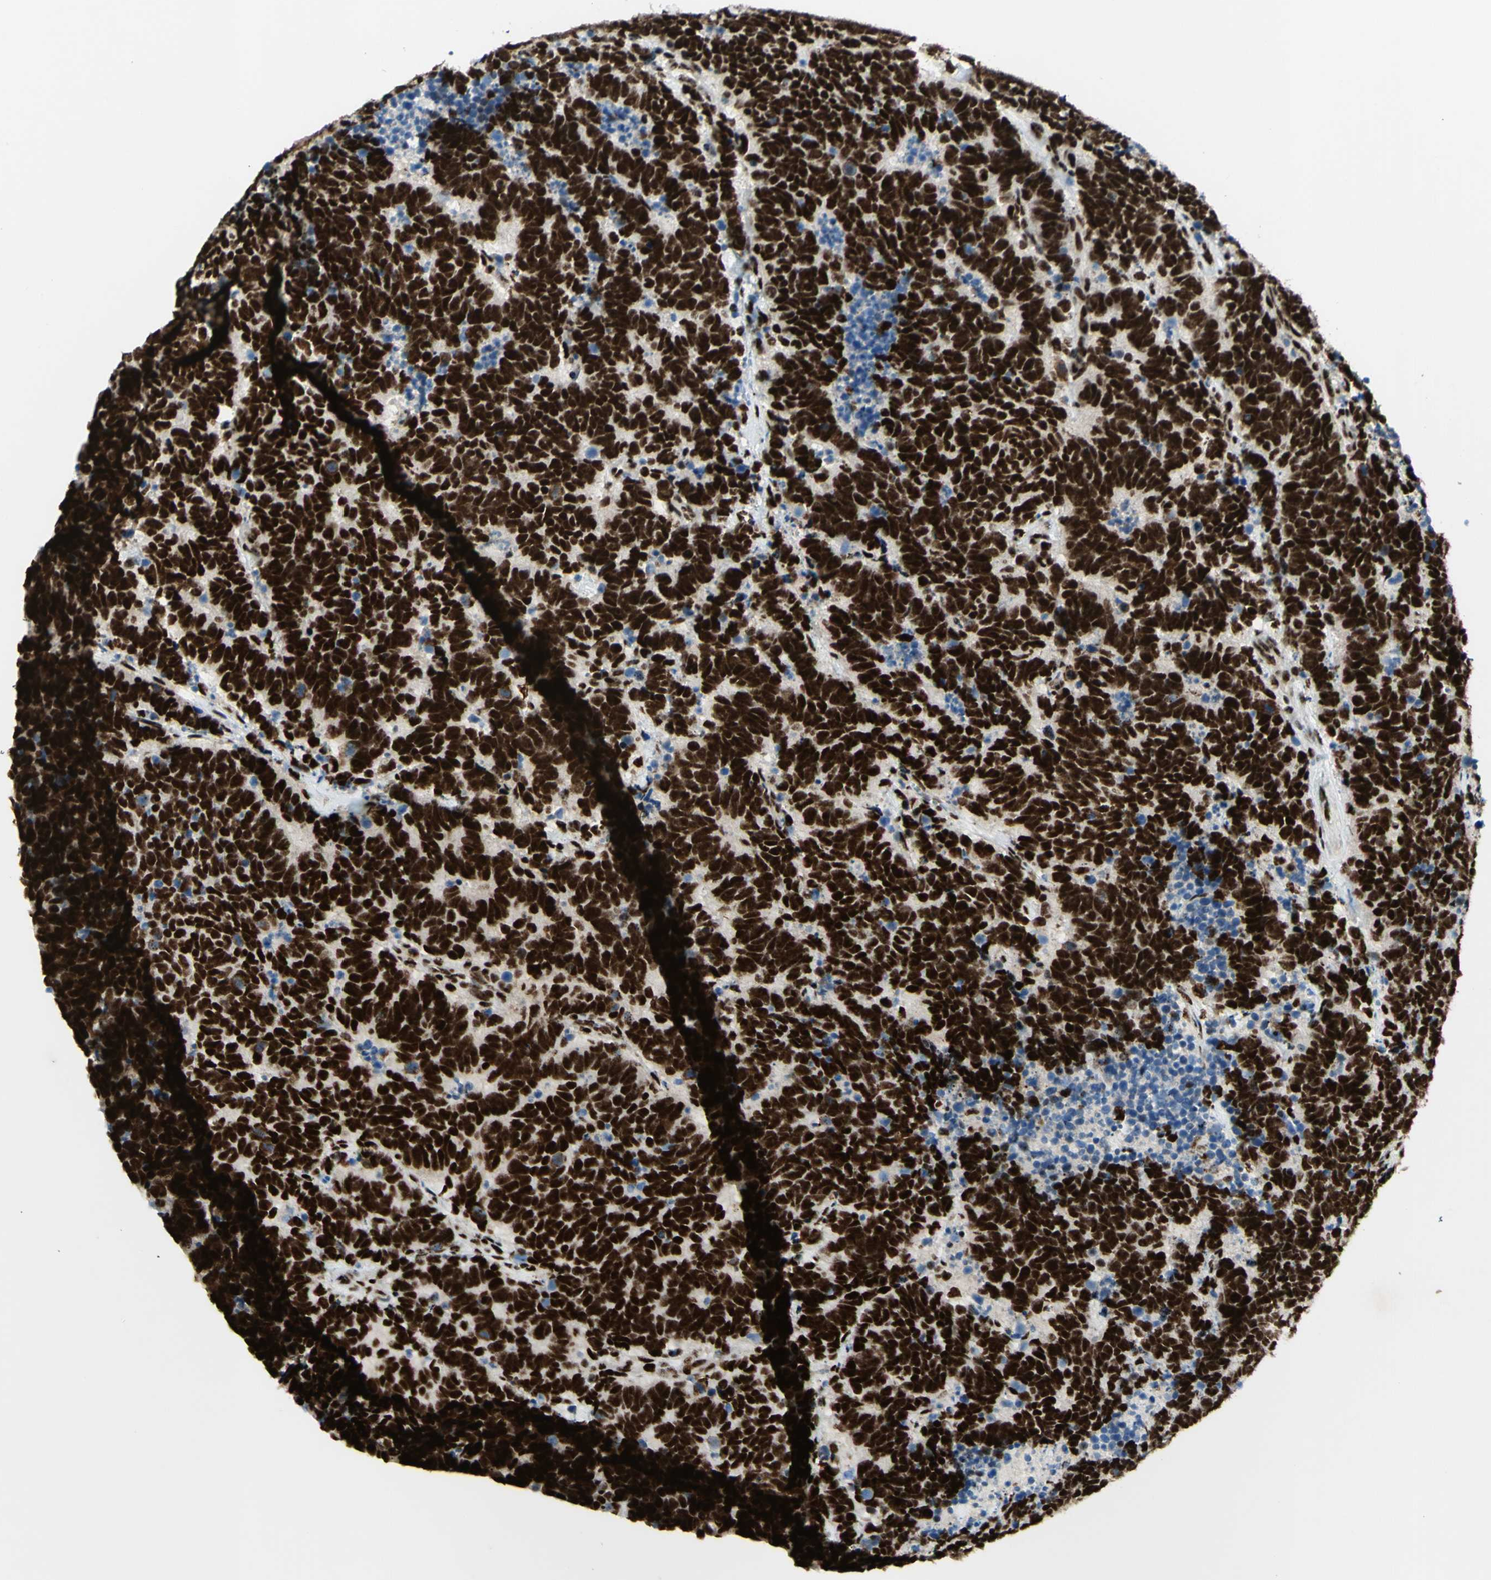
{"staining": {"intensity": "strong", "quantity": ">75%", "location": "nuclear"}, "tissue": "carcinoid", "cell_type": "Tumor cells", "image_type": "cancer", "snomed": [{"axis": "morphology", "description": "Carcinoma, NOS"}, {"axis": "morphology", "description": "Carcinoid, malignant, NOS"}, {"axis": "topography", "description": "Urinary bladder"}], "caption": "Tumor cells demonstrate high levels of strong nuclear staining in approximately >75% of cells in malignant carcinoid.", "gene": "DHX9", "patient": {"sex": "male", "age": 57}}